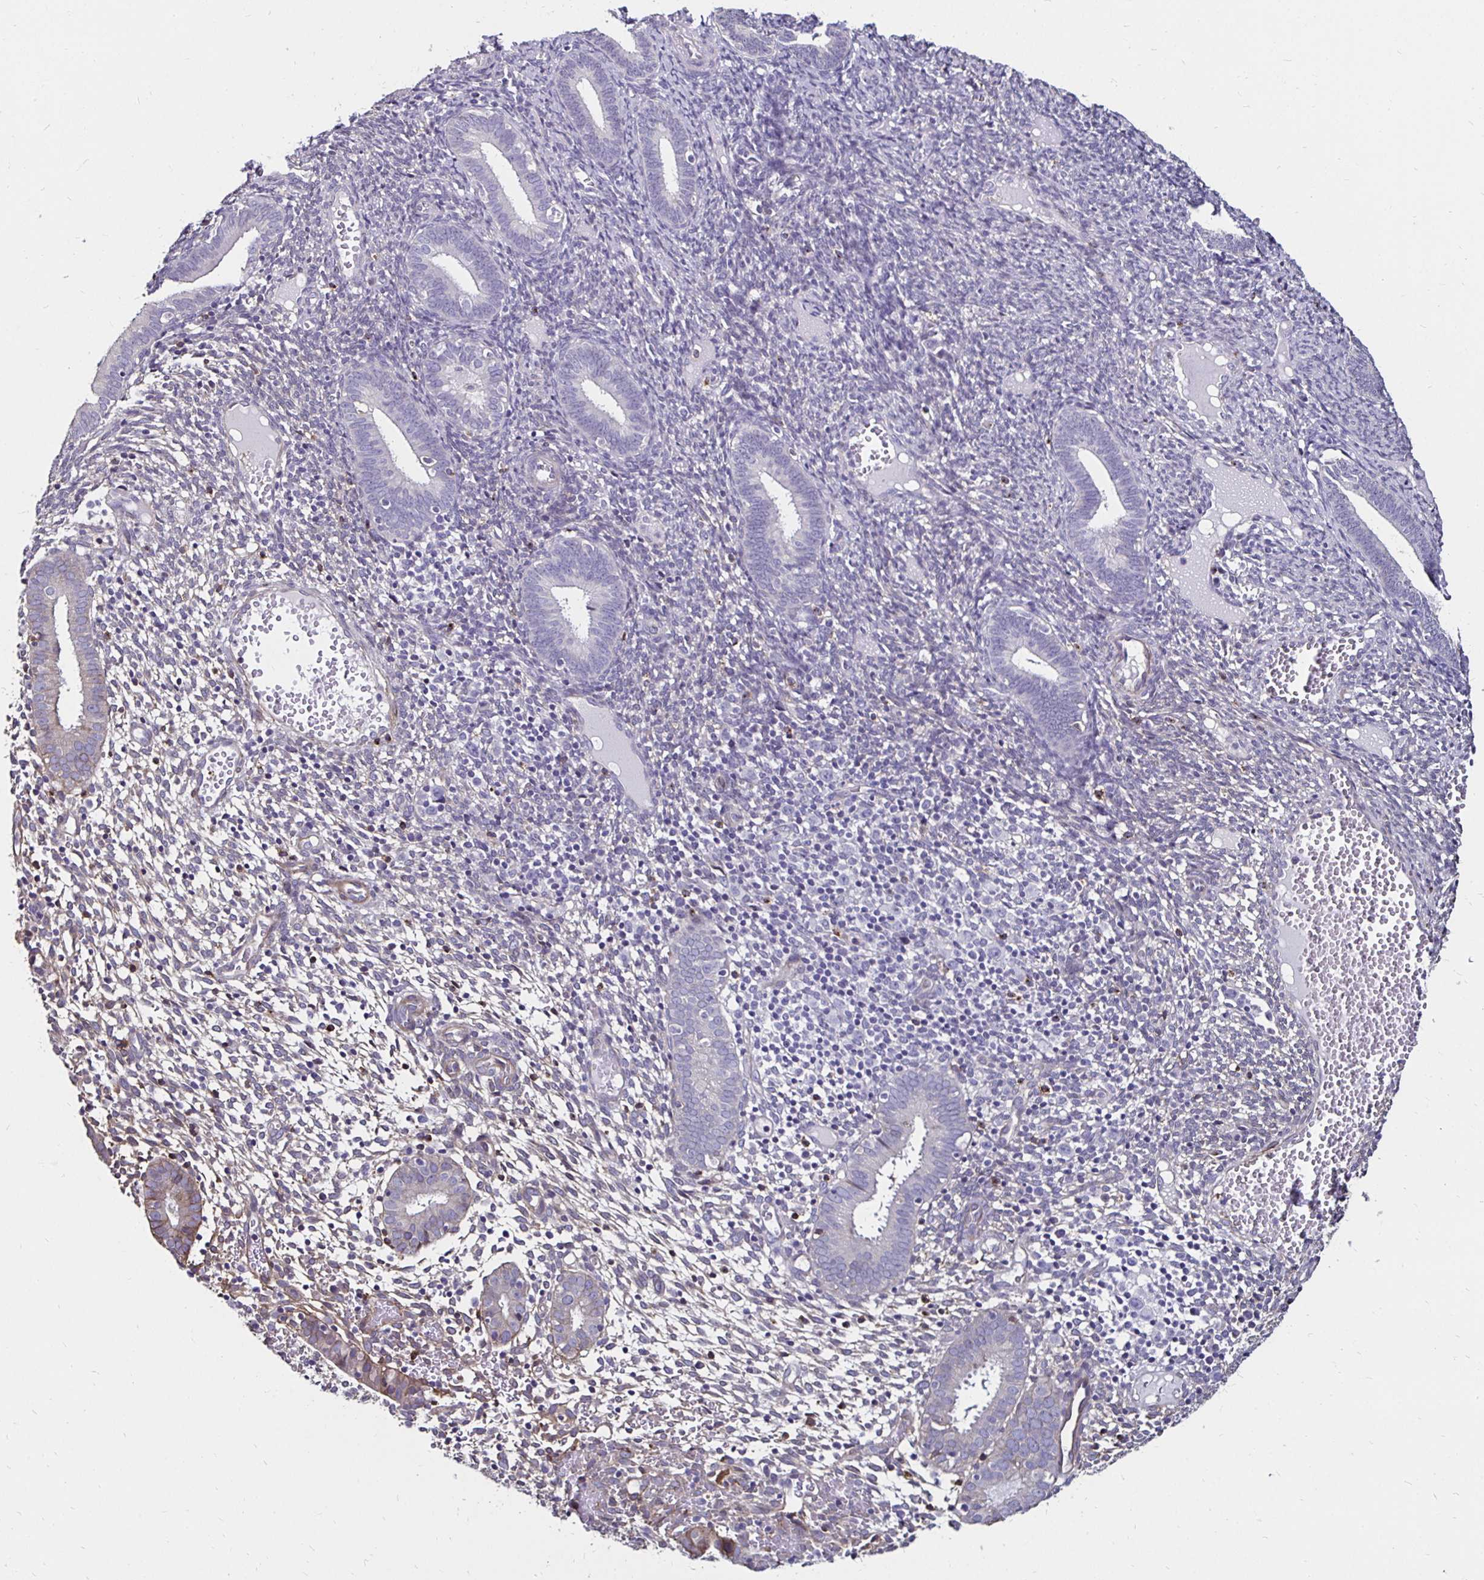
{"staining": {"intensity": "negative", "quantity": "none", "location": "none"}, "tissue": "endometrium", "cell_type": "Cells in endometrial stroma", "image_type": "normal", "snomed": [{"axis": "morphology", "description": "Normal tissue, NOS"}, {"axis": "topography", "description": "Endometrium"}], "caption": "The histopathology image displays no significant staining in cells in endometrial stroma of endometrium.", "gene": "ITGB1", "patient": {"sex": "female", "age": 41}}